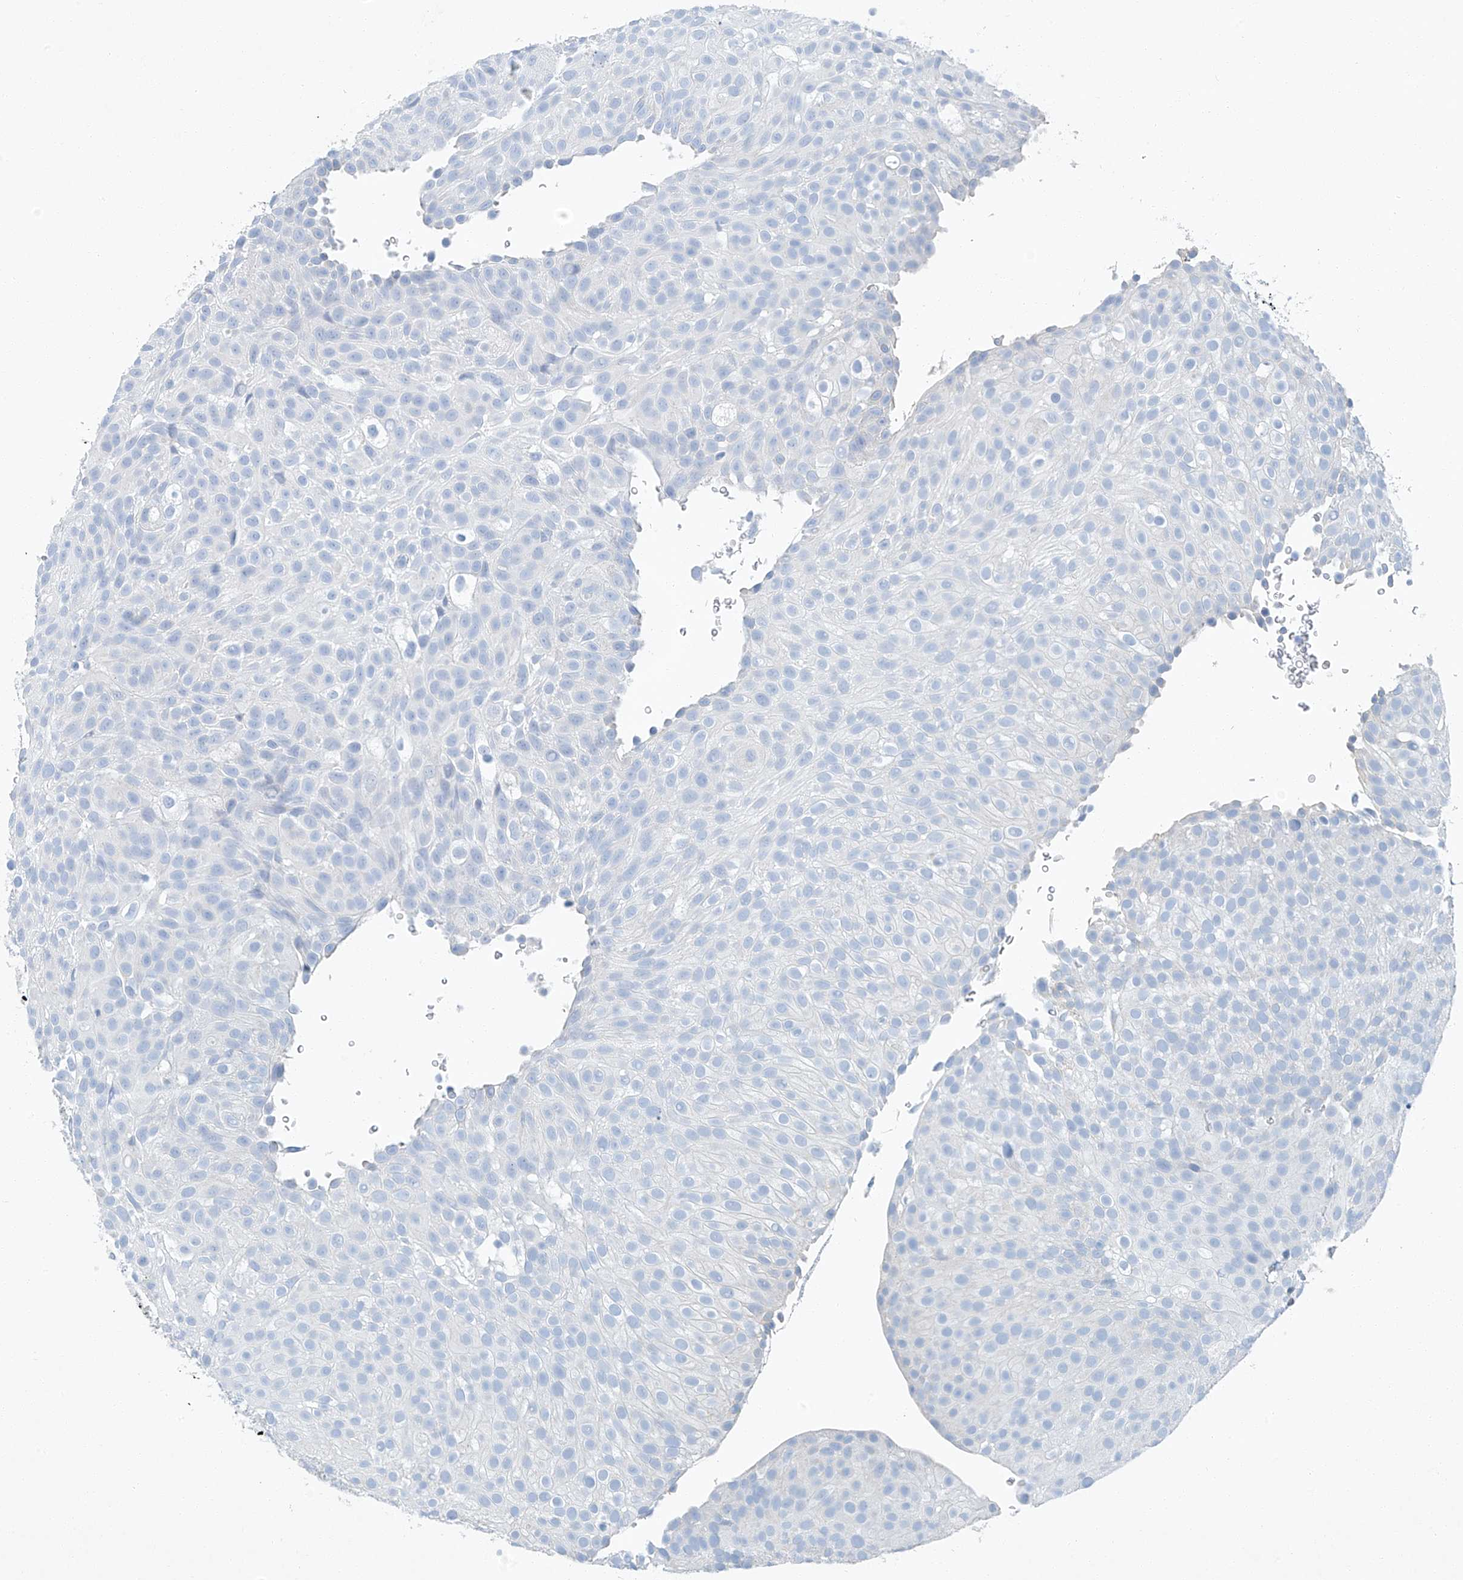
{"staining": {"intensity": "negative", "quantity": "none", "location": "none"}, "tissue": "urothelial cancer", "cell_type": "Tumor cells", "image_type": "cancer", "snomed": [{"axis": "morphology", "description": "Urothelial carcinoma, Low grade"}, {"axis": "topography", "description": "Urinary bladder"}], "caption": "Micrograph shows no protein staining in tumor cells of urothelial carcinoma (low-grade) tissue.", "gene": "C1orf87", "patient": {"sex": "male", "age": 78}}